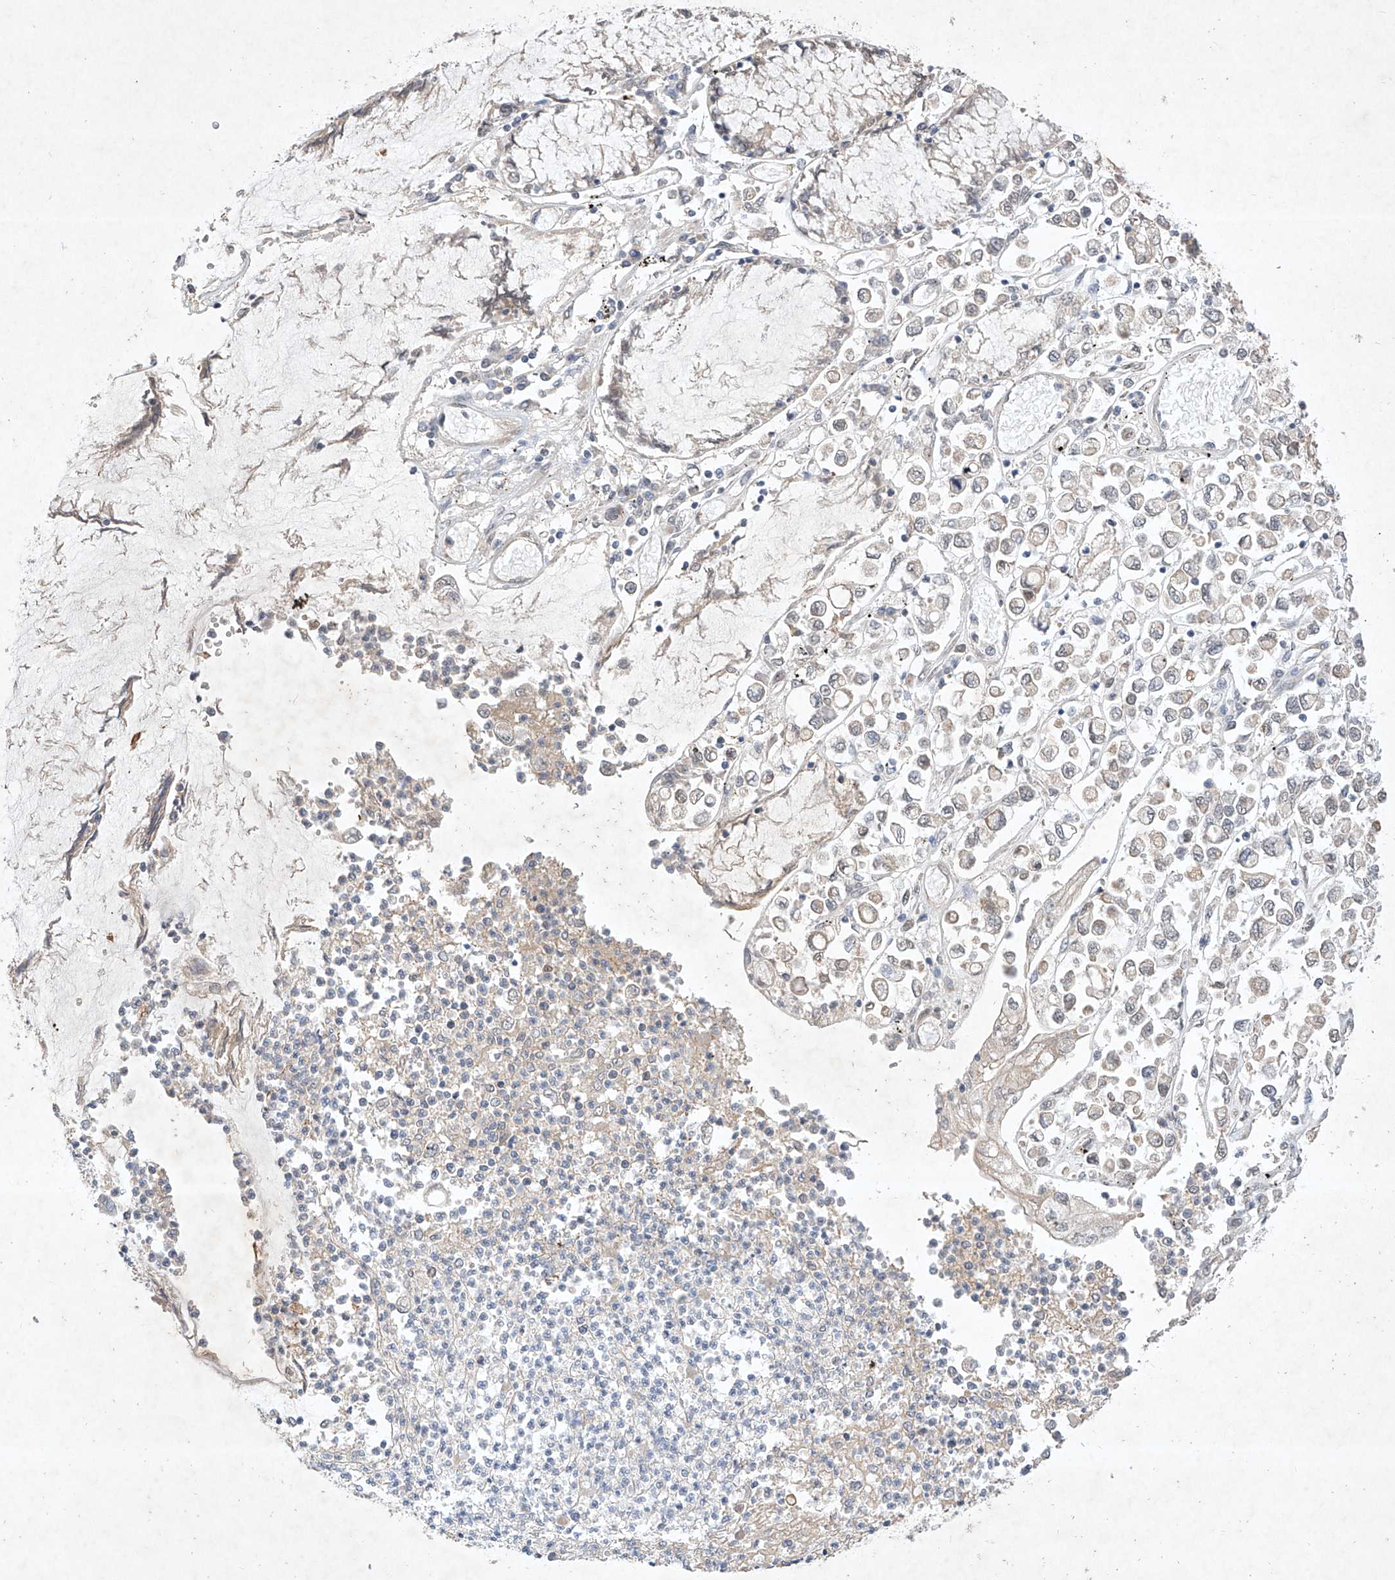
{"staining": {"intensity": "negative", "quantity": "none", "location": "none"}, "tissue": "stomach cancer", "cell_type": "Tumor cells", "image_type": "cancer", "snomed": [{"axis": "morphology", "description": "Adenocarcinoma, NOS"}, {"axis": "topography", "description": "Stomach"}], "caption": "The image shows no significant expression in tumor cells of stomach cancer.", "gene": "ZNF124", "patient": {"sex": "female", "age": 76}}